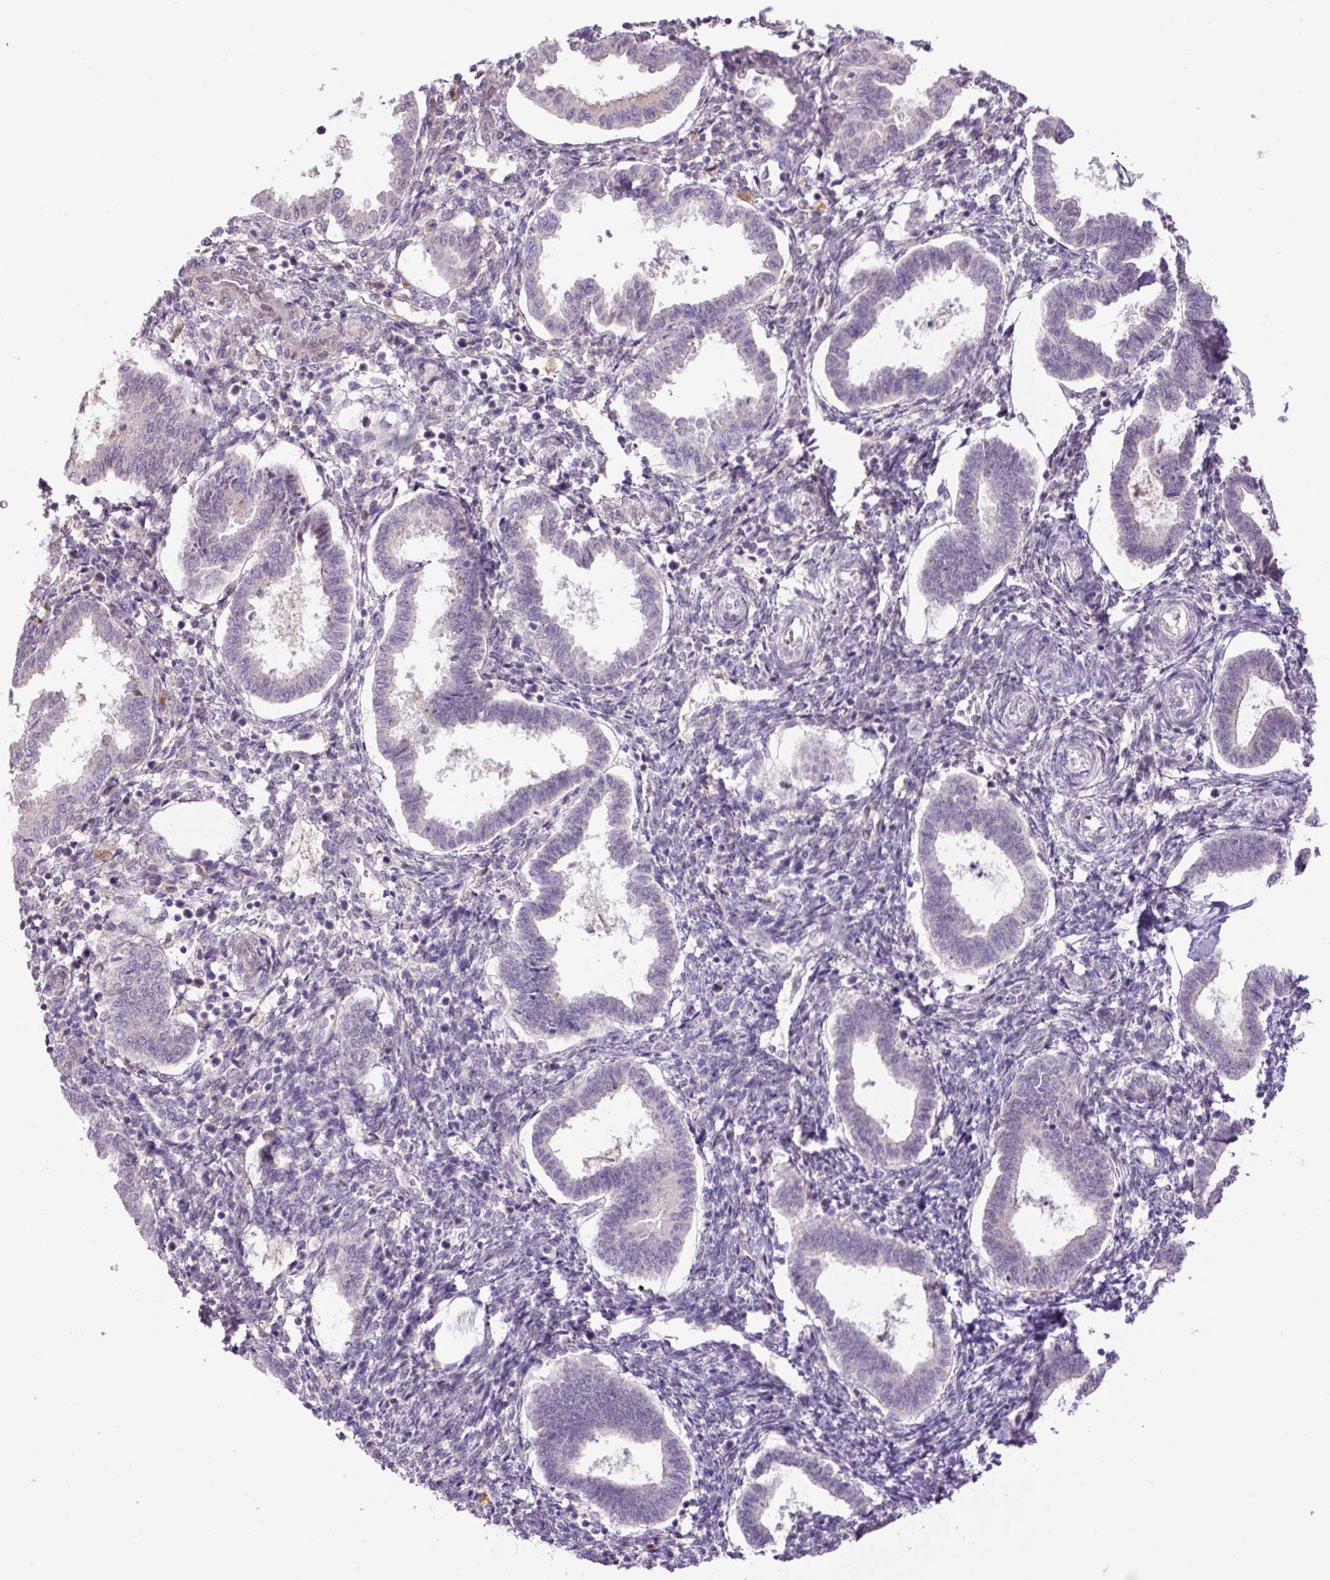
{"staining": {"intensity": "negative", "quantity": "none", "location": "none"}, "tissue": "endometrium", "cell_type": "Cells in endometrial stroma", "image_type": "normal", "snomed": [{"axis": "morphology", "description": "Normal tissue, NOS"}, {"axis": "topography", "description": "Endometrium"}], "caption": "Cells in endometrial stroma are negative for protein expression in normal human endometrium. (Brightfield microscopy of DAB IHC at high magnification).", "gene": "HABP4", "patient": {"sex": "female", "age": 24}}